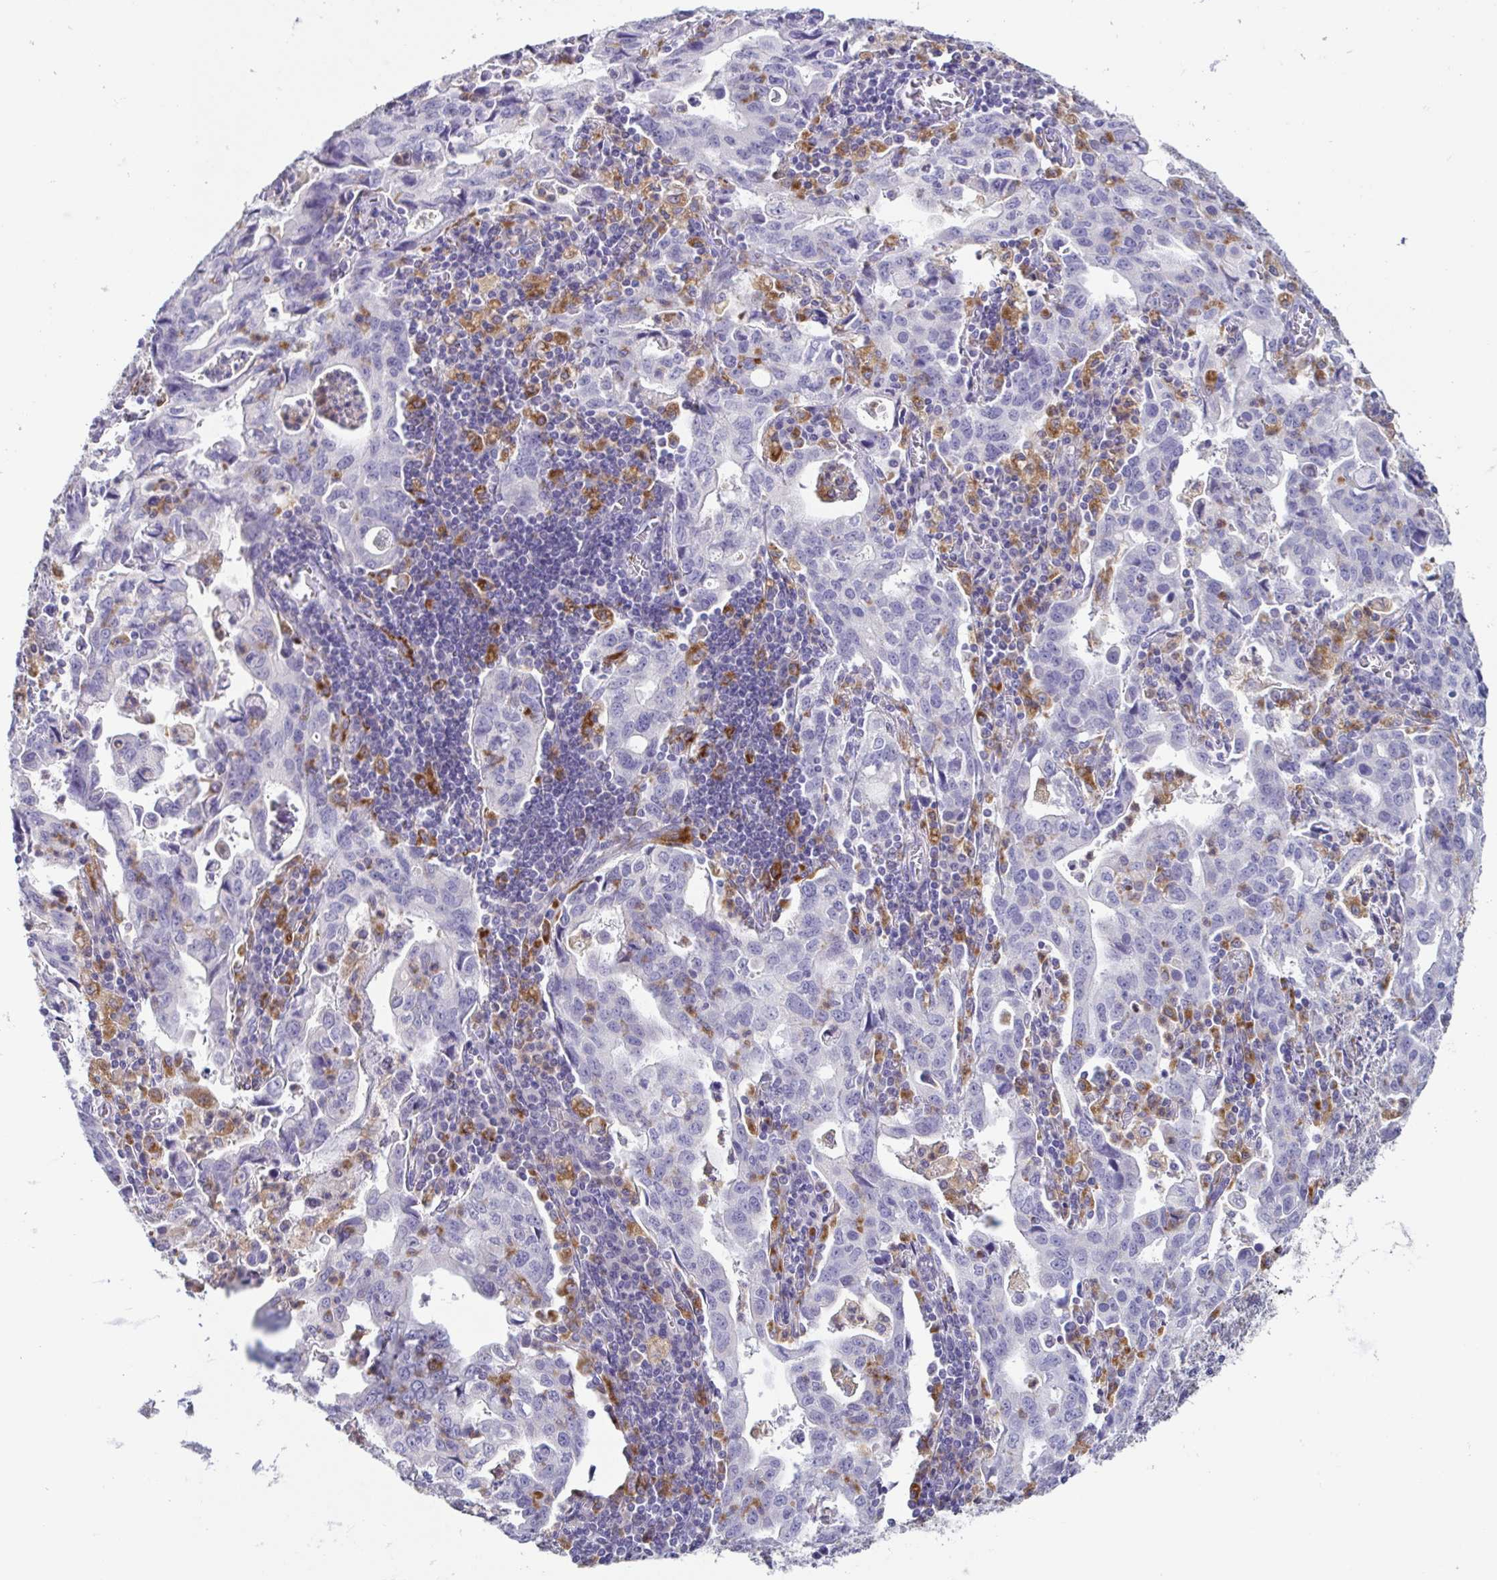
{"staining": {"intensity": "negative", "quantity": "none", "location": "none"}, "tissue": "stomach cancer", "cell_type": "Tumor cells", "image_type": "cancer", "snomed": [{"axis": "morphology", "description": "Adenocarcinoma, NOS"}, {"axis": "topography", "description": "Stomach, upper"}], "caption": "High power microscopy photomicrograph of an immunohistochemistry (IHC) micrograph of stomach cancer (adenocarcinoma), revealing no significant staining in tumor cells.", "gene": "ATP6V1G2", "patient": {"sex": "male", "age": 85}}